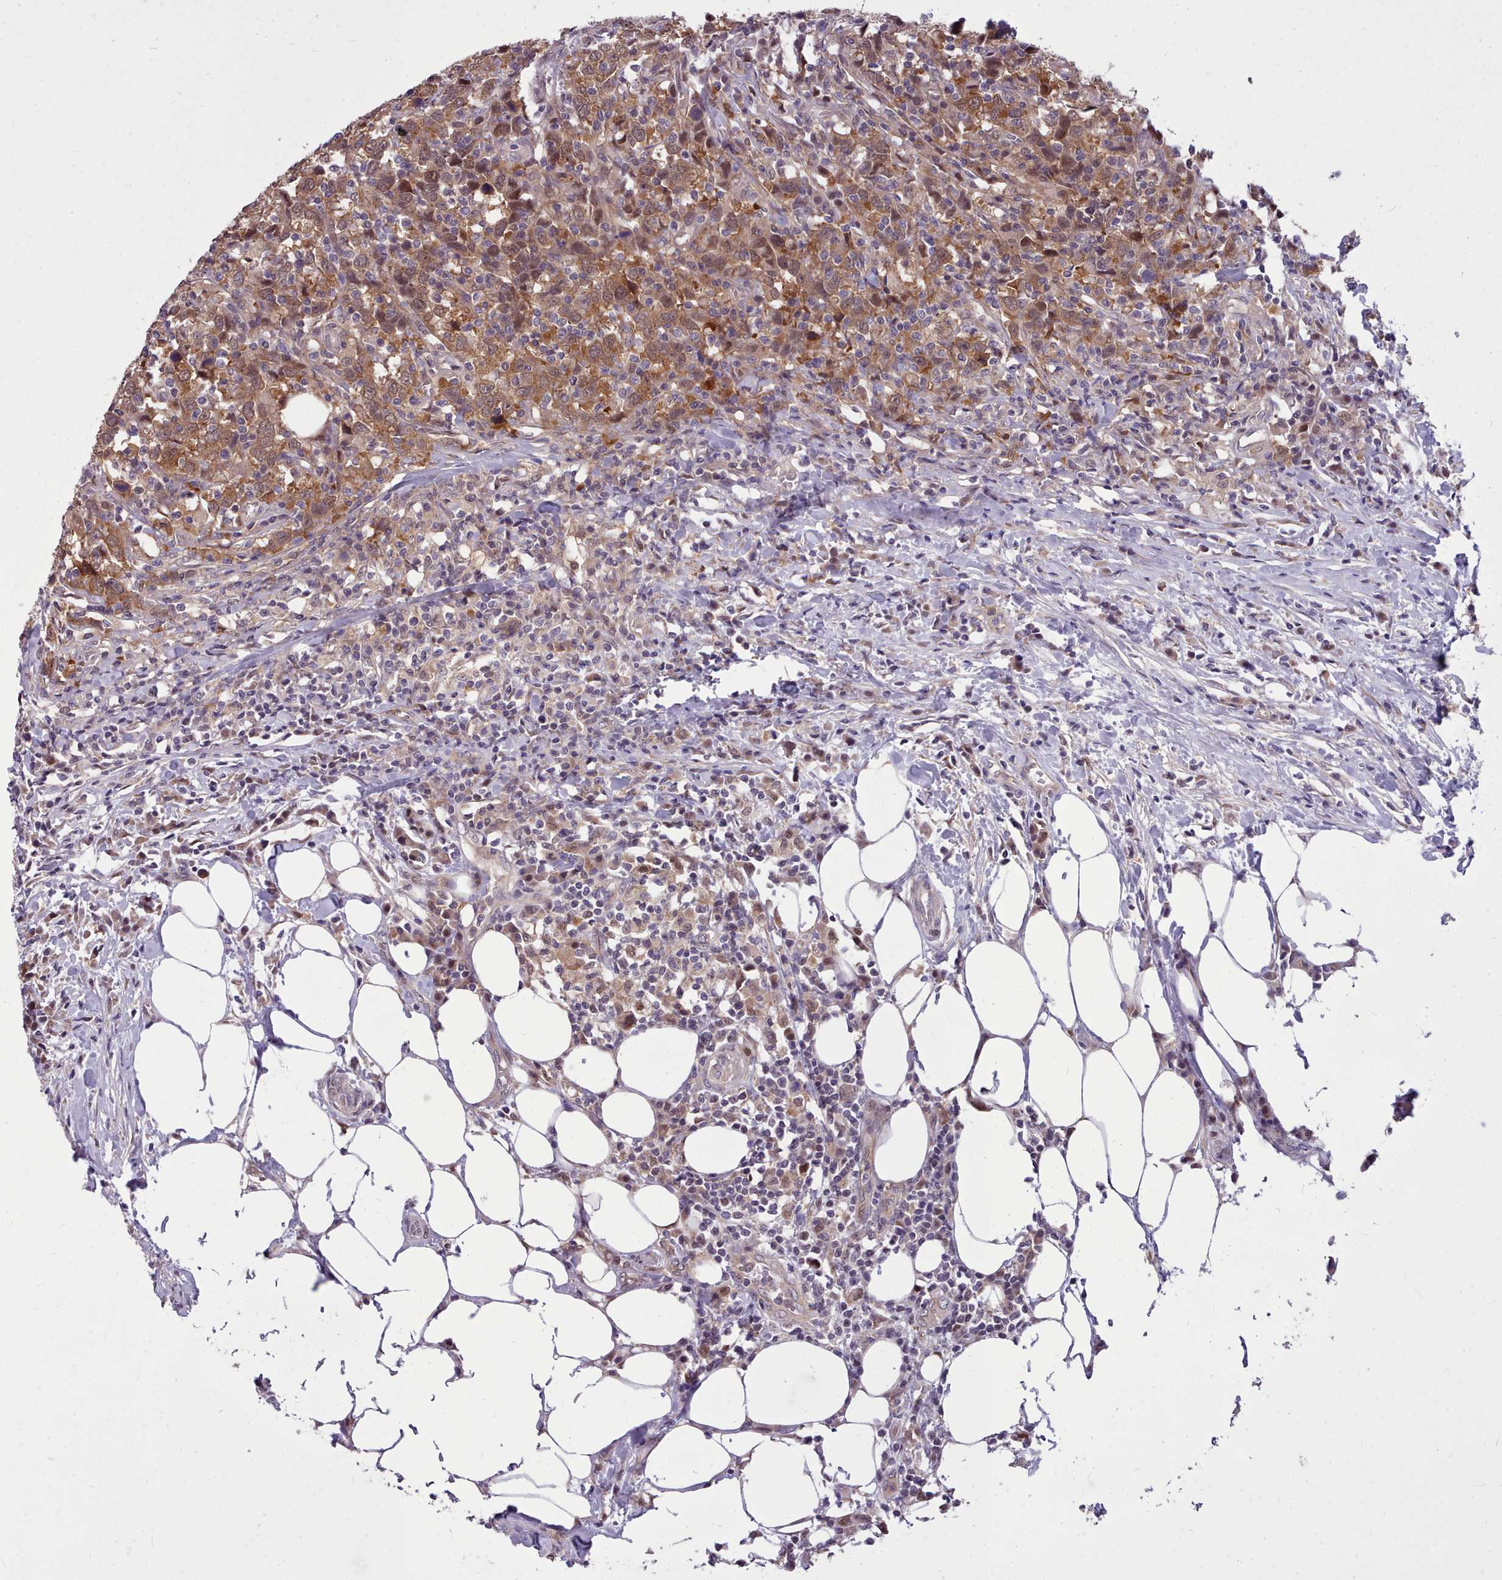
{"staining": {"intensity": "moderate", "quantity": ">75%", "location": "cytoplasmic/membranous,nuclear"}, "tissue": "urothelial cancer", "cell_type": "Tumor cells", "image_type": "cancer", "snomed": [{"axis": "morphology", "description": "Urothelial carcinoma, High grade"}, {"axis": "topography", "description": "Urinary bladder"}], "caption": "Immunohistochemical staining of urothelial cancer reveals medium levels of moderate cytoplasmic/membranous and nuclear protein positivity in about >75% of tumor cells.", "gene": "AHCY", "patient": {"sex": "male", "age": 61}}